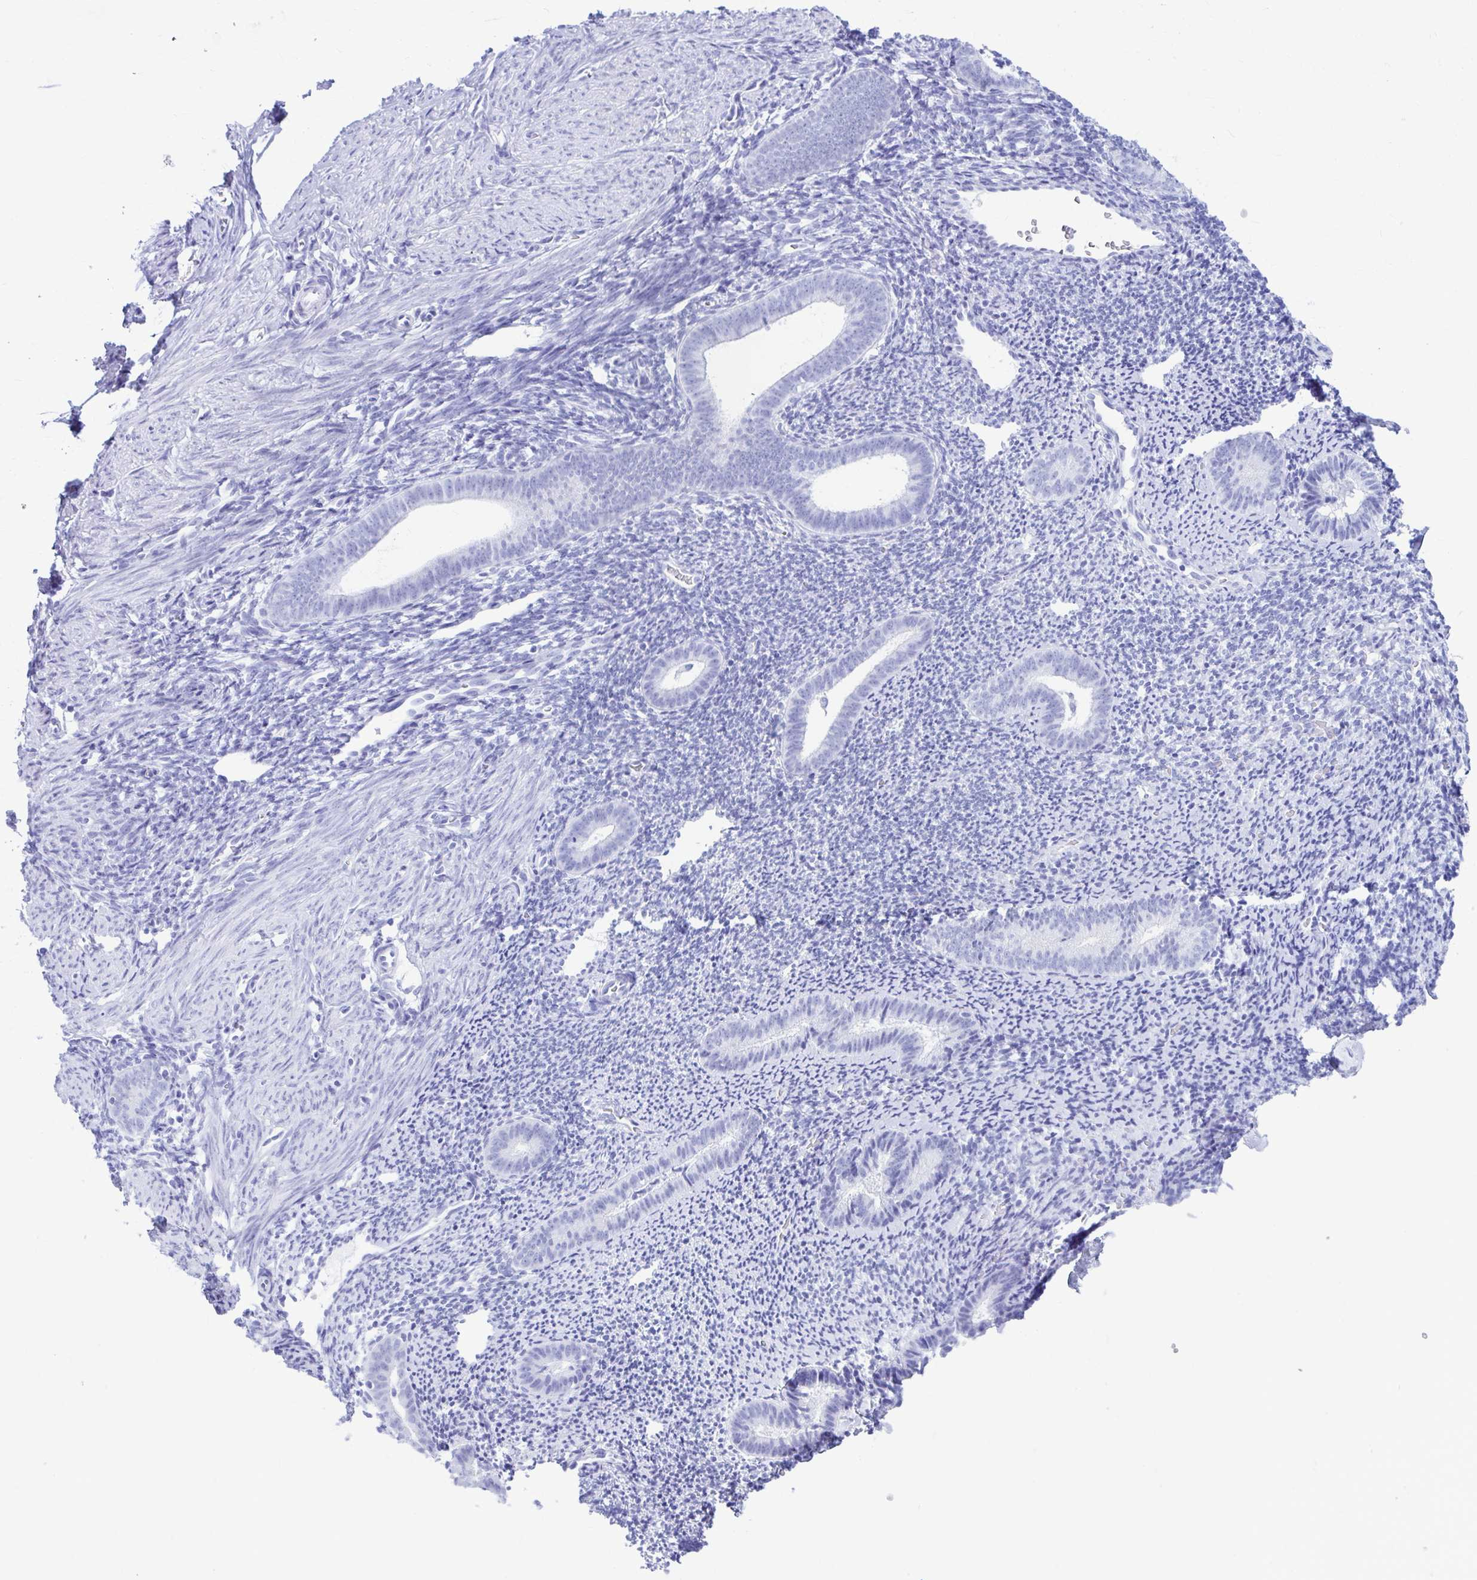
{"staining": {"intensity": "negative", "quantity": "none", "location": "none"}, "tissue": "endometrium", "cell_type": "Cells in endometrial stroma", "image_type": "normal", "snomed": [{"axis": "morphology", "description": "Normal tissue, NOS"}, {"axis": "topography", "description": "Endometrium"}], "caption": "Immunohistochemistry photomicrograph of normal human endometrium stained for a protein (brown), which reveals no positivity in cells in endometrial stroma. Nuclei are stained in blue.", "gene": "NSG2", "patient": {"sex": "female", "age": 39}}